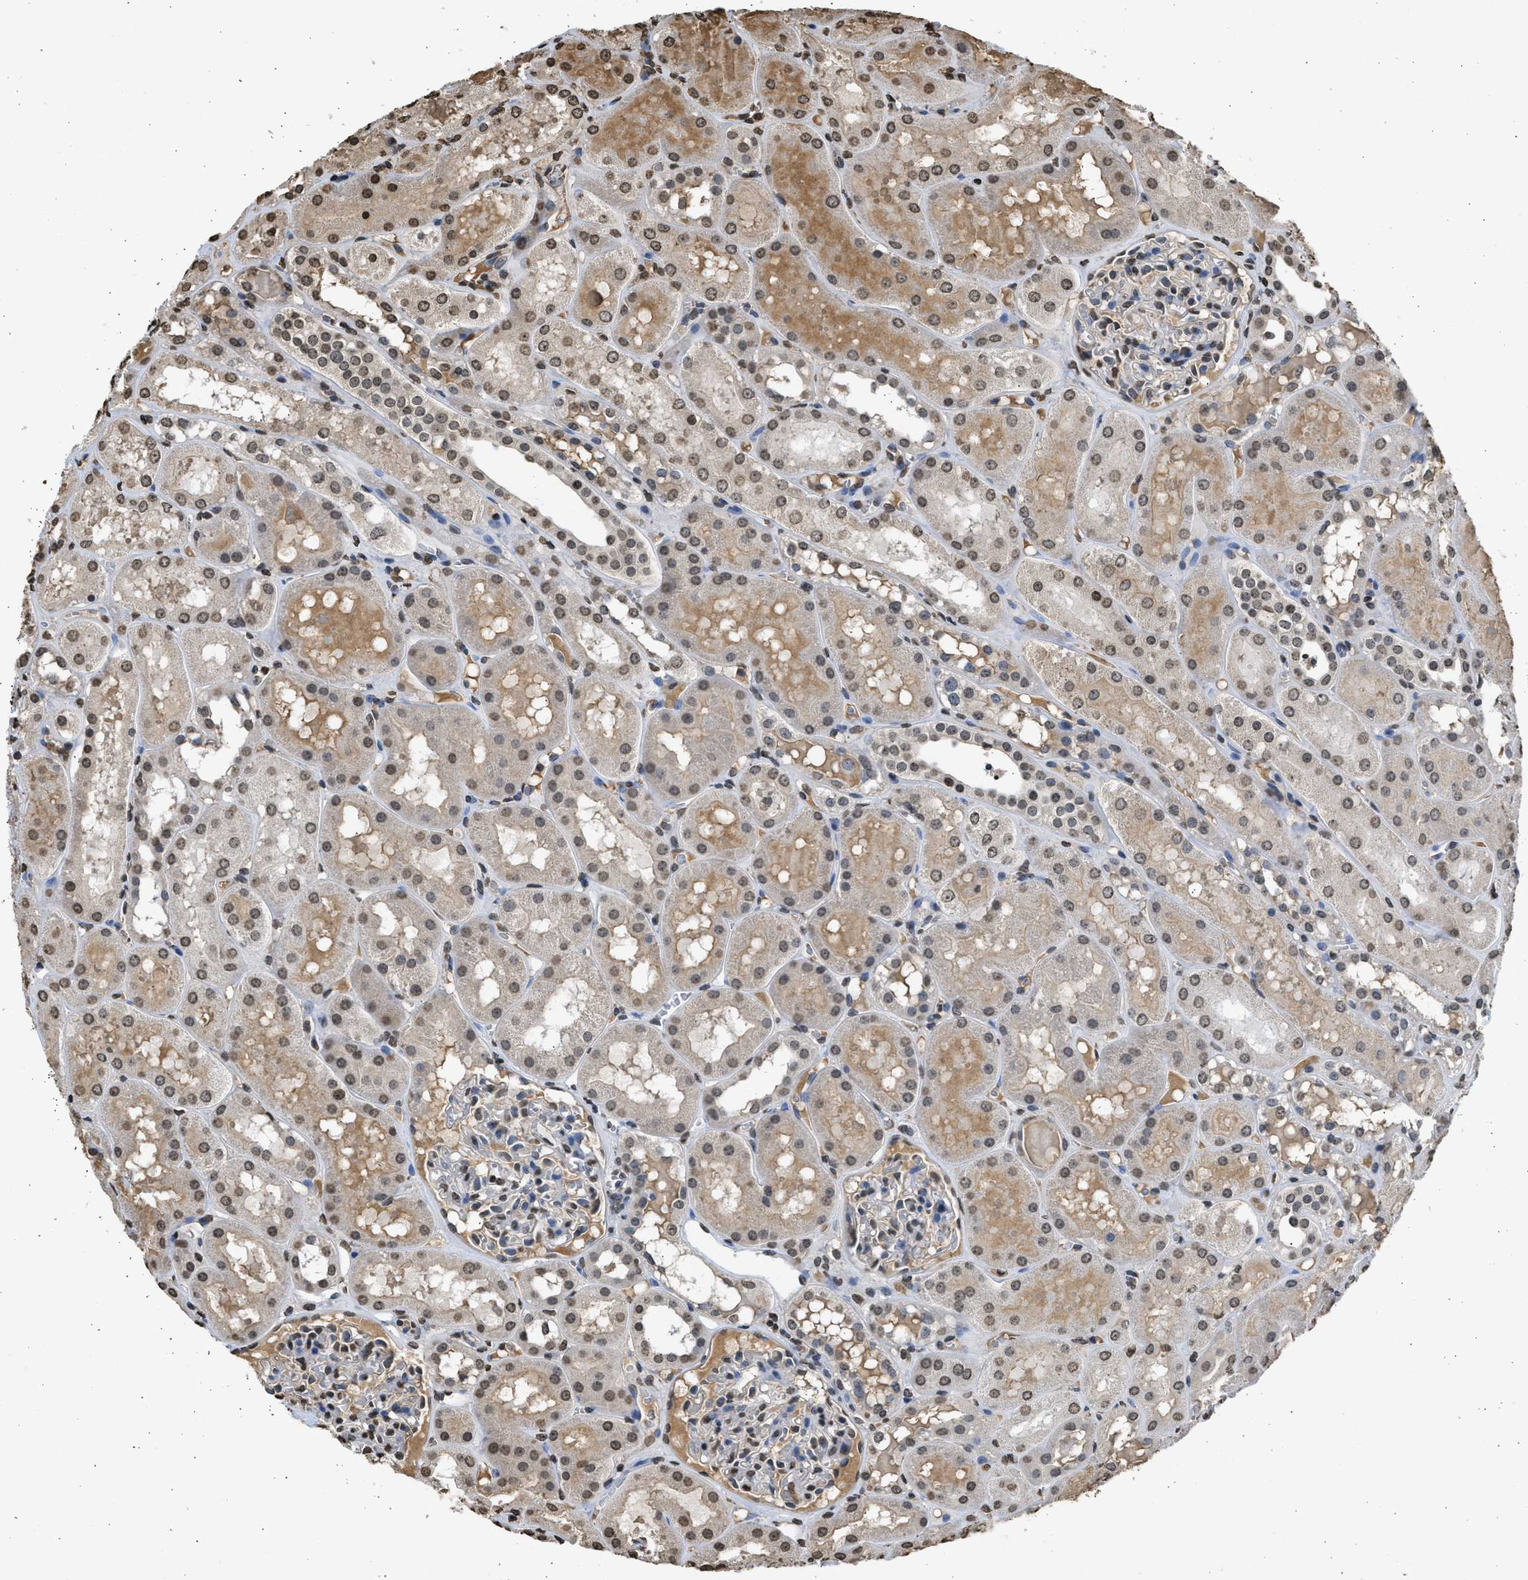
{"staining": {"intensity": "moderate", "quantity": "25%-75%", "location": "nuclear"}, "tissue": "kidney", "cell_type": "Cells in glomeruli", "image_type": "normal", "snomed": [{"axis": "morphology", "description": "Normal tissue, NOS"}, {"axis": "topography", "description": "Kidney"}, {"axis": "topography", "description": "Urinary bladder"}], "caption": "Normal kidney displays moderate nuclear positivity in about 25%-75% of cells in glomeruli, visualized by immunohistochemistry.", "gene": "RRAGC", "patient": {"sex": "male", "age": 16}}